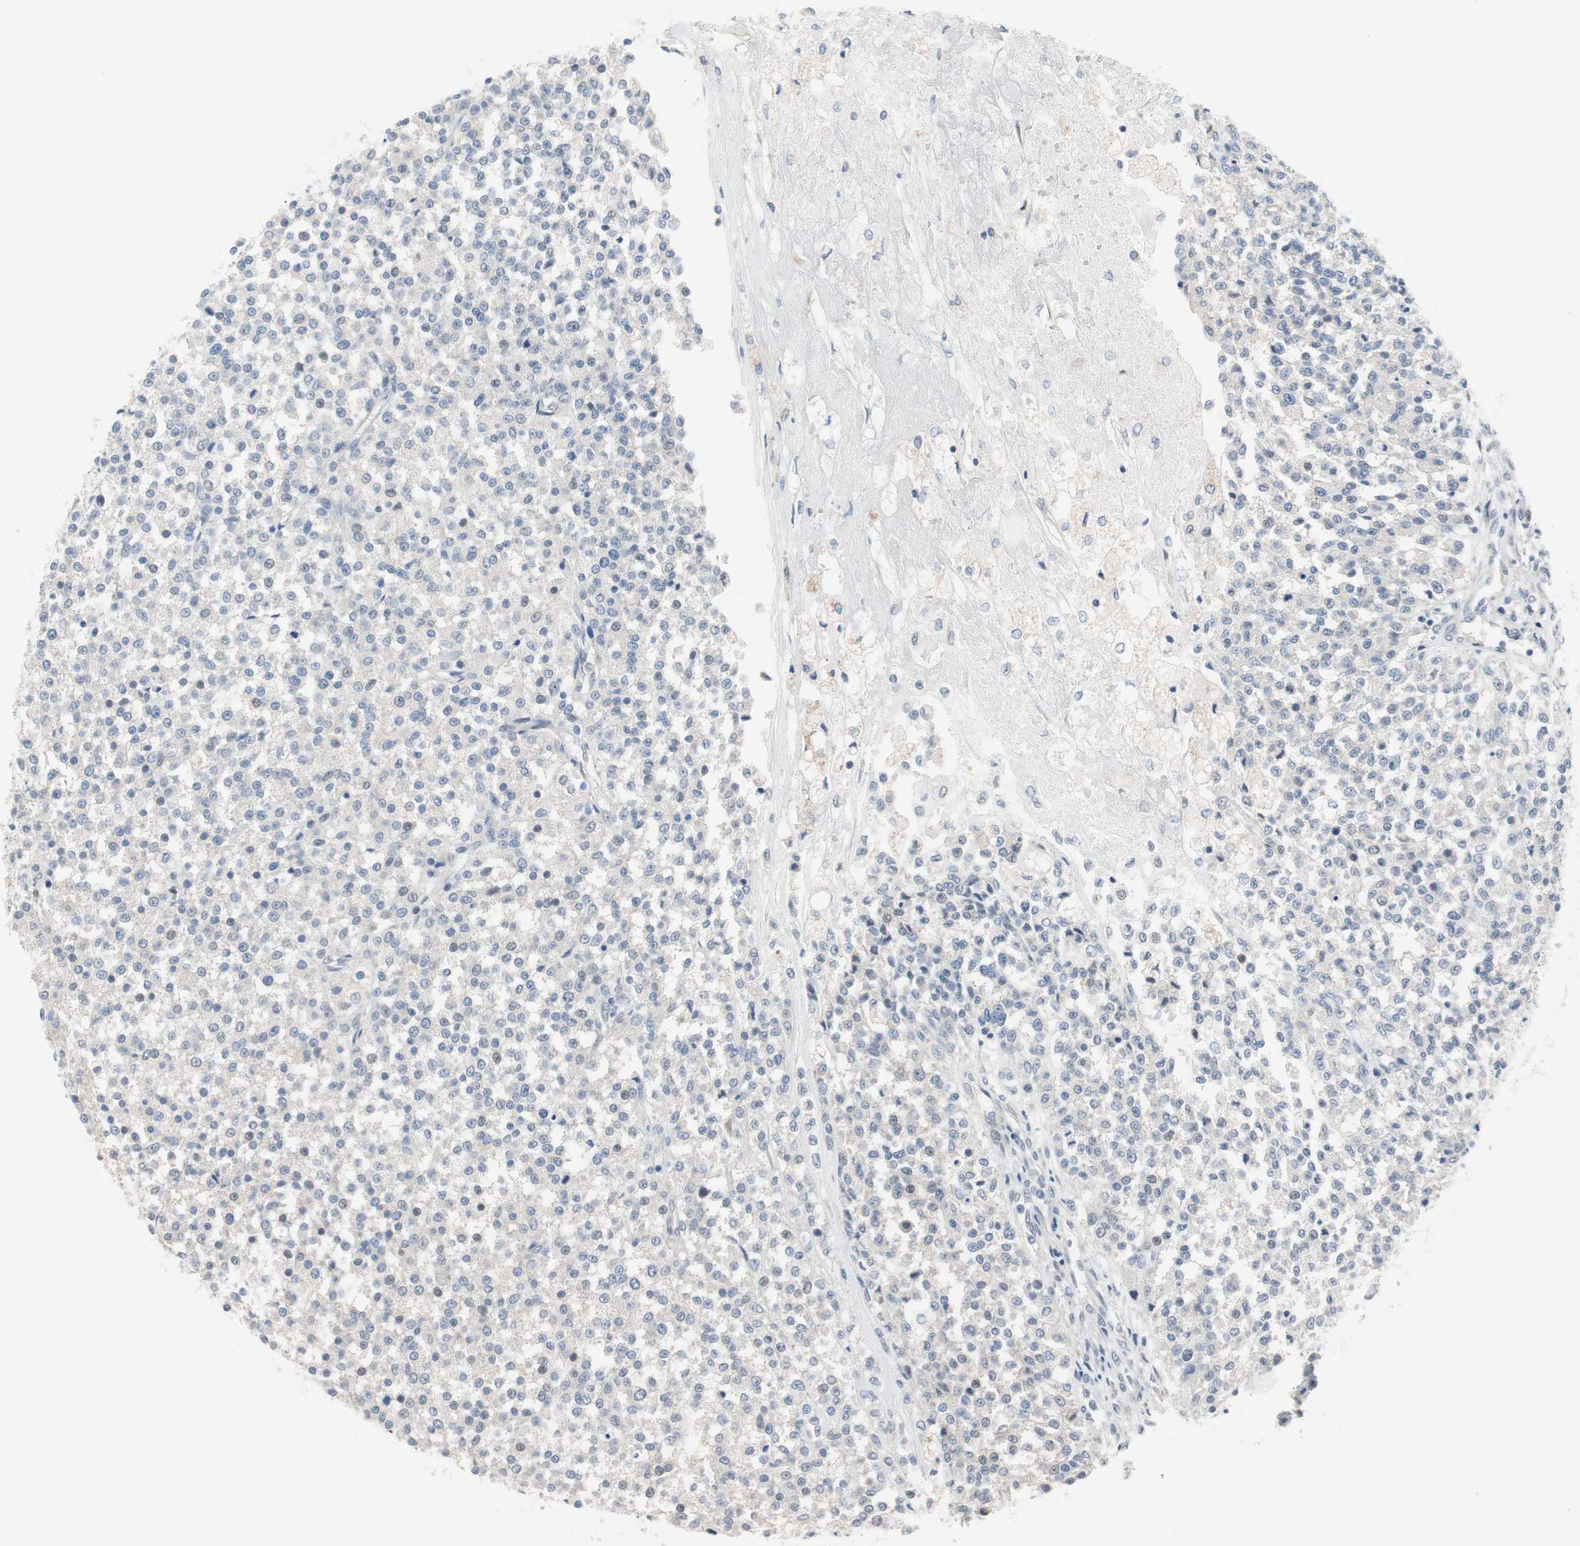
{"staining": {"intensity": "negative", "quantity": "none", "location": "none"}, "tissue": "testis cancer", "cell_type": "Tumor cells", "image_type": "cancer", "snomed": [{"axis": "morphology", "description": "Seminoma, NOS"}, {"axis": "topography", "description": "Testis"}], "caption": "IHC of seminoma (testis) reveals no staining in tumor cells. The staining was performed using DAB (3,3'-diaminobenzidine) to visualize the protein expression in brown, while the nuclei were stained in blue with hematoxylin (Magnification: 20x).", "gene": "GRHL1", "patient": {"sex": "male", "age": 59}}